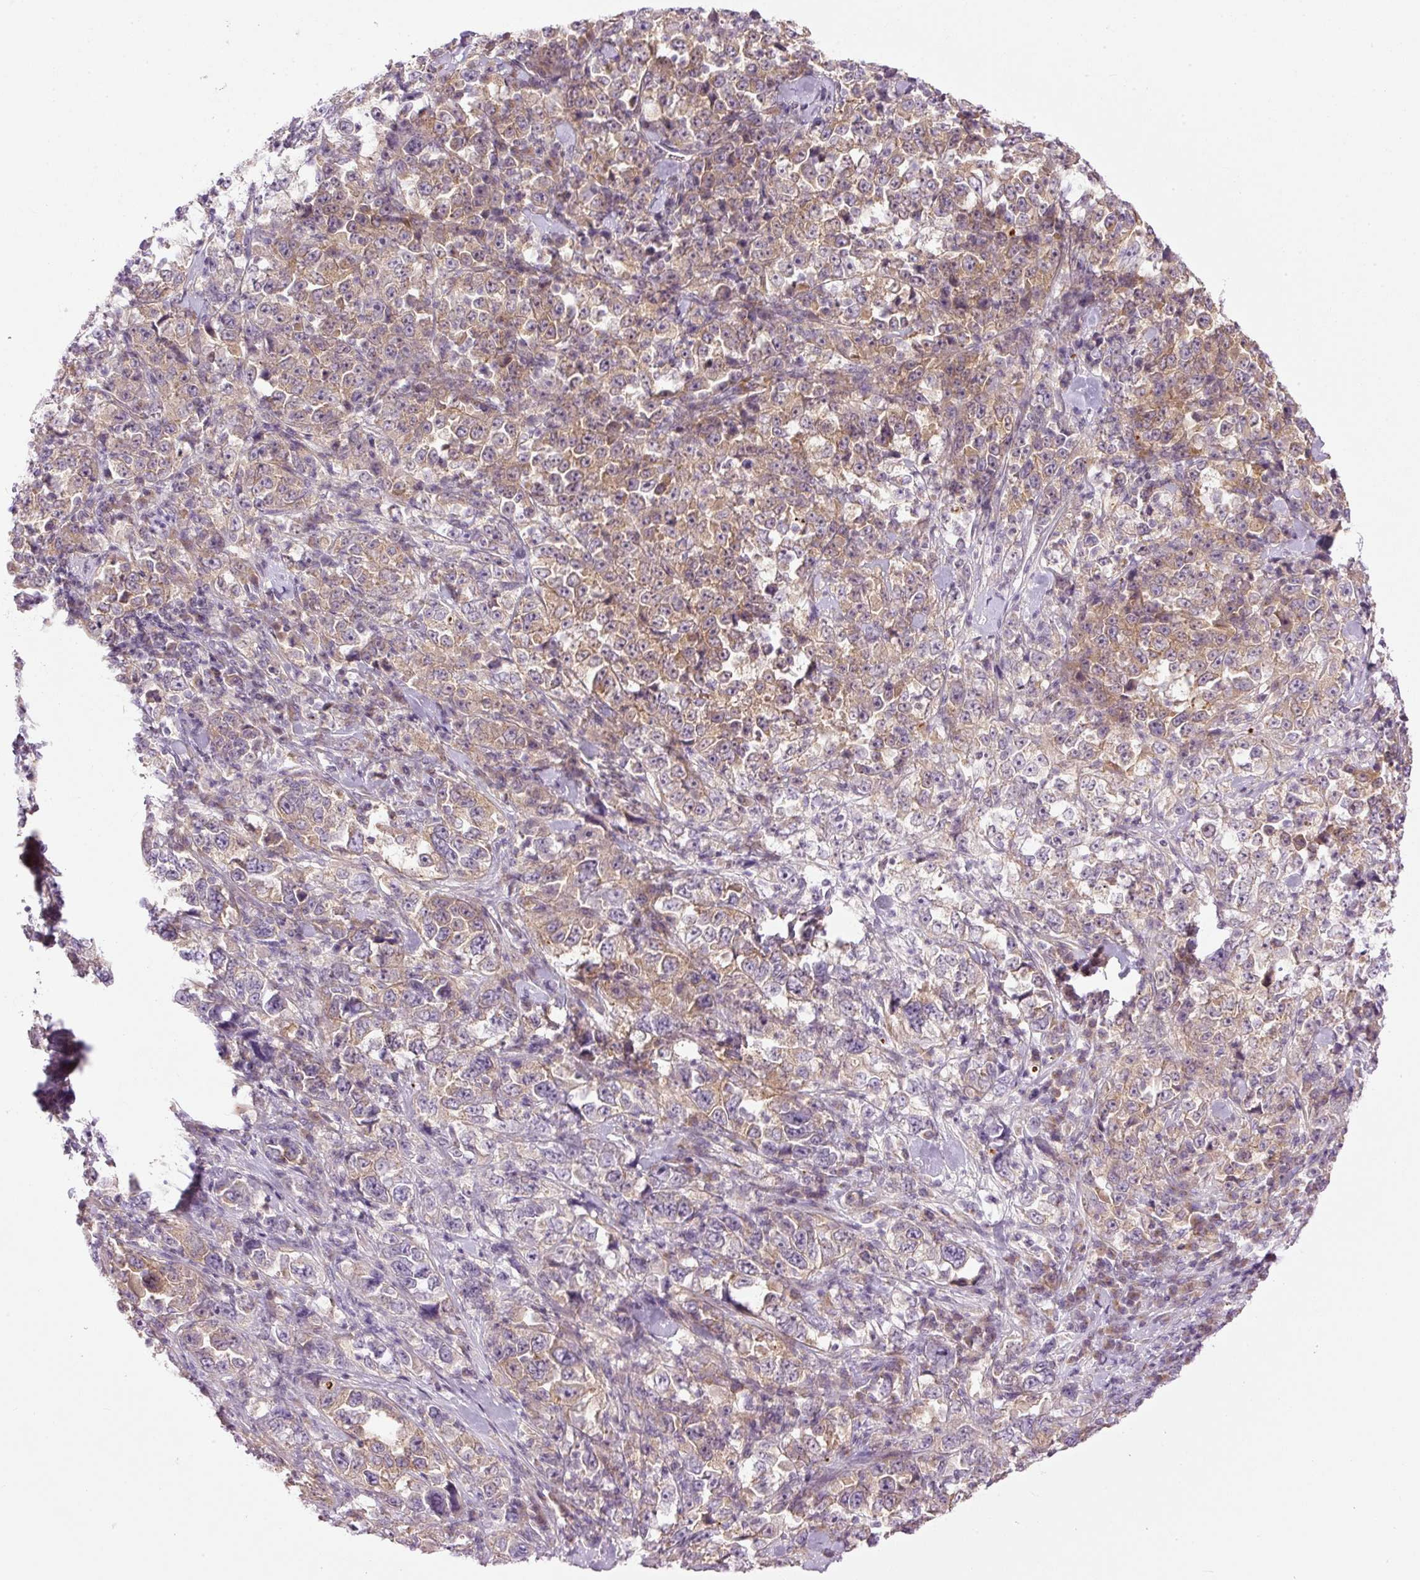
{"staining": {"intensity": "moderate", "quantity": ">75%", "location": "cytoplasmic/membranous"}, "tissue": "stomach cancer", "cell_type": "Tumor cells", "image_type": "cancer", "snomed": [{"axis": "morphology", "description": "Normal tissue, NOS"}, {"axis": "morphology", "description": "Adenocarcinoma, NOS"}, {"axis": "topography", "description": "Stomach, upper"}, {"axis": "topography", "description": "Stomach"}], "caption": "Immunohistochemistry of human stomach cancer (adenocarcinoma) demonstrates medium levels of moderate cytoplasmic/membranous expression in approximately >75% of tumor cells.", "gene": "MZT2B", "patient": {"sex": "male", "age": 59}}